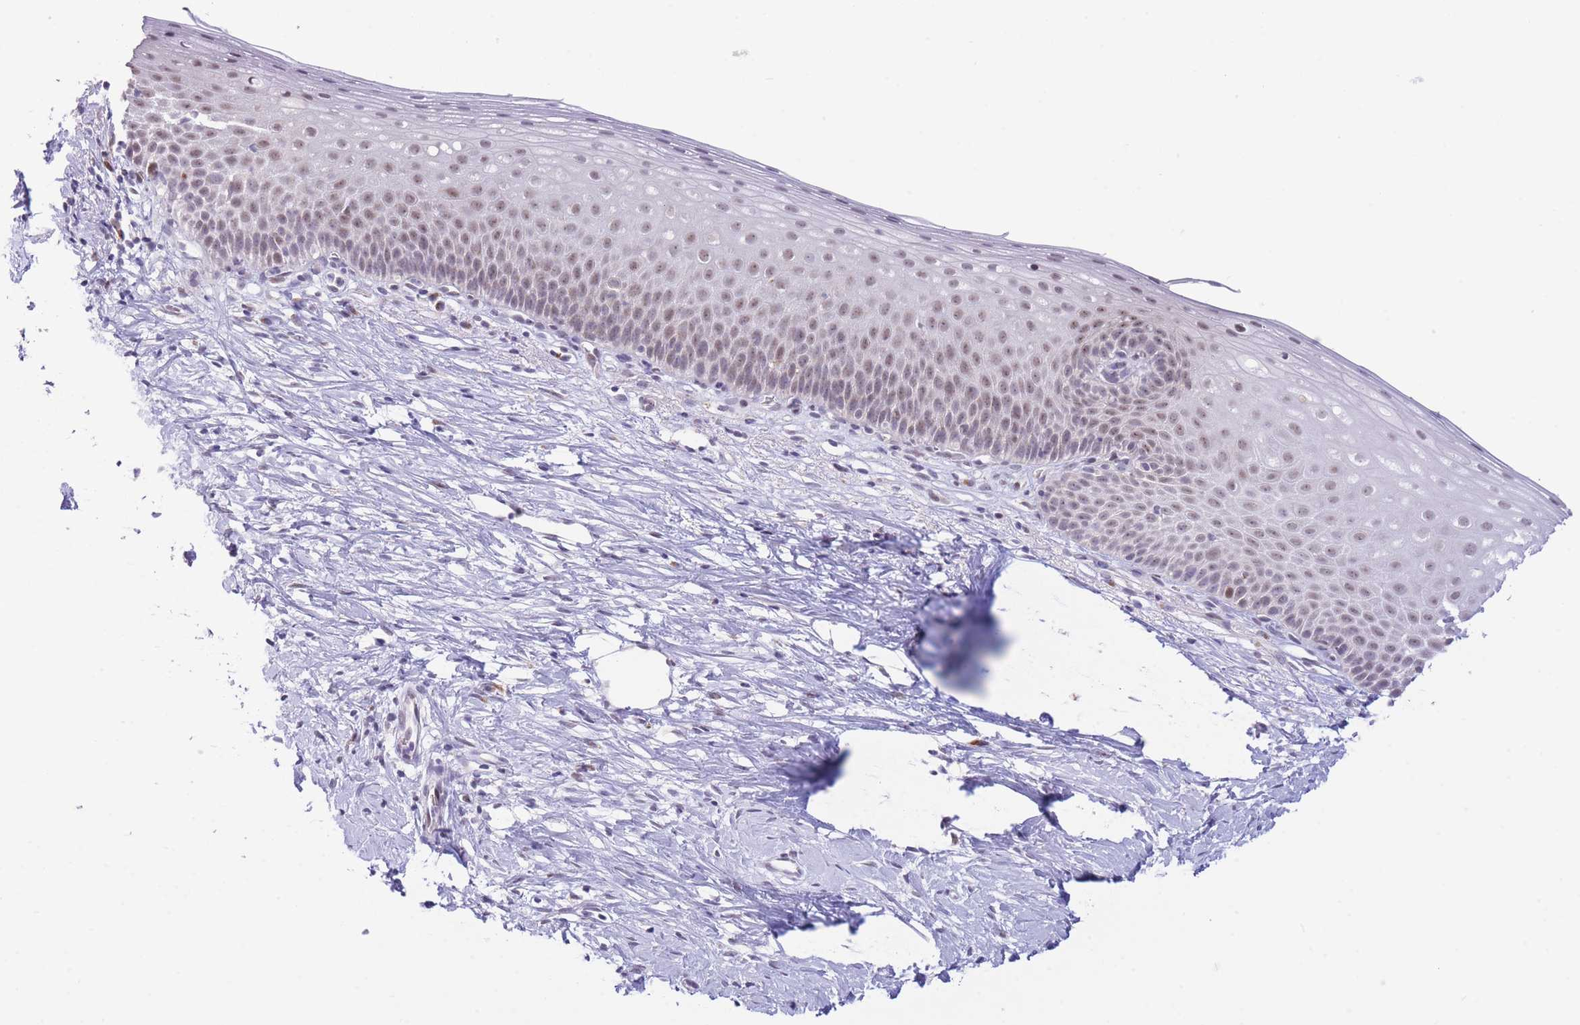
{"staining": {"intensity": "moderate", "quantity": "<25%", "location": "cytoplasmic/membranous,nuclear"}, "tissue": "cervix", "cell_type": "Glandular cells", "image_type": "normal", "snomed": [{"axis": "morphology", "description": "Normal tissue, NOS"}, {"axis": "topography", "description": "Cervix"}], "caption": "Immunohistochemical staining of normal cervix displays low levels of moderate cytoplasmic/membranous,nuclear positivity in approximately <25% of glandular cells. Using DAB (3,3'-diaminobenzidine) (brown) and hematoxylin (blue) stains, captured at high magnification using brightfield microscopy.", "gene": "INO80C", "patient": {"sex": "female", "age": 57}}